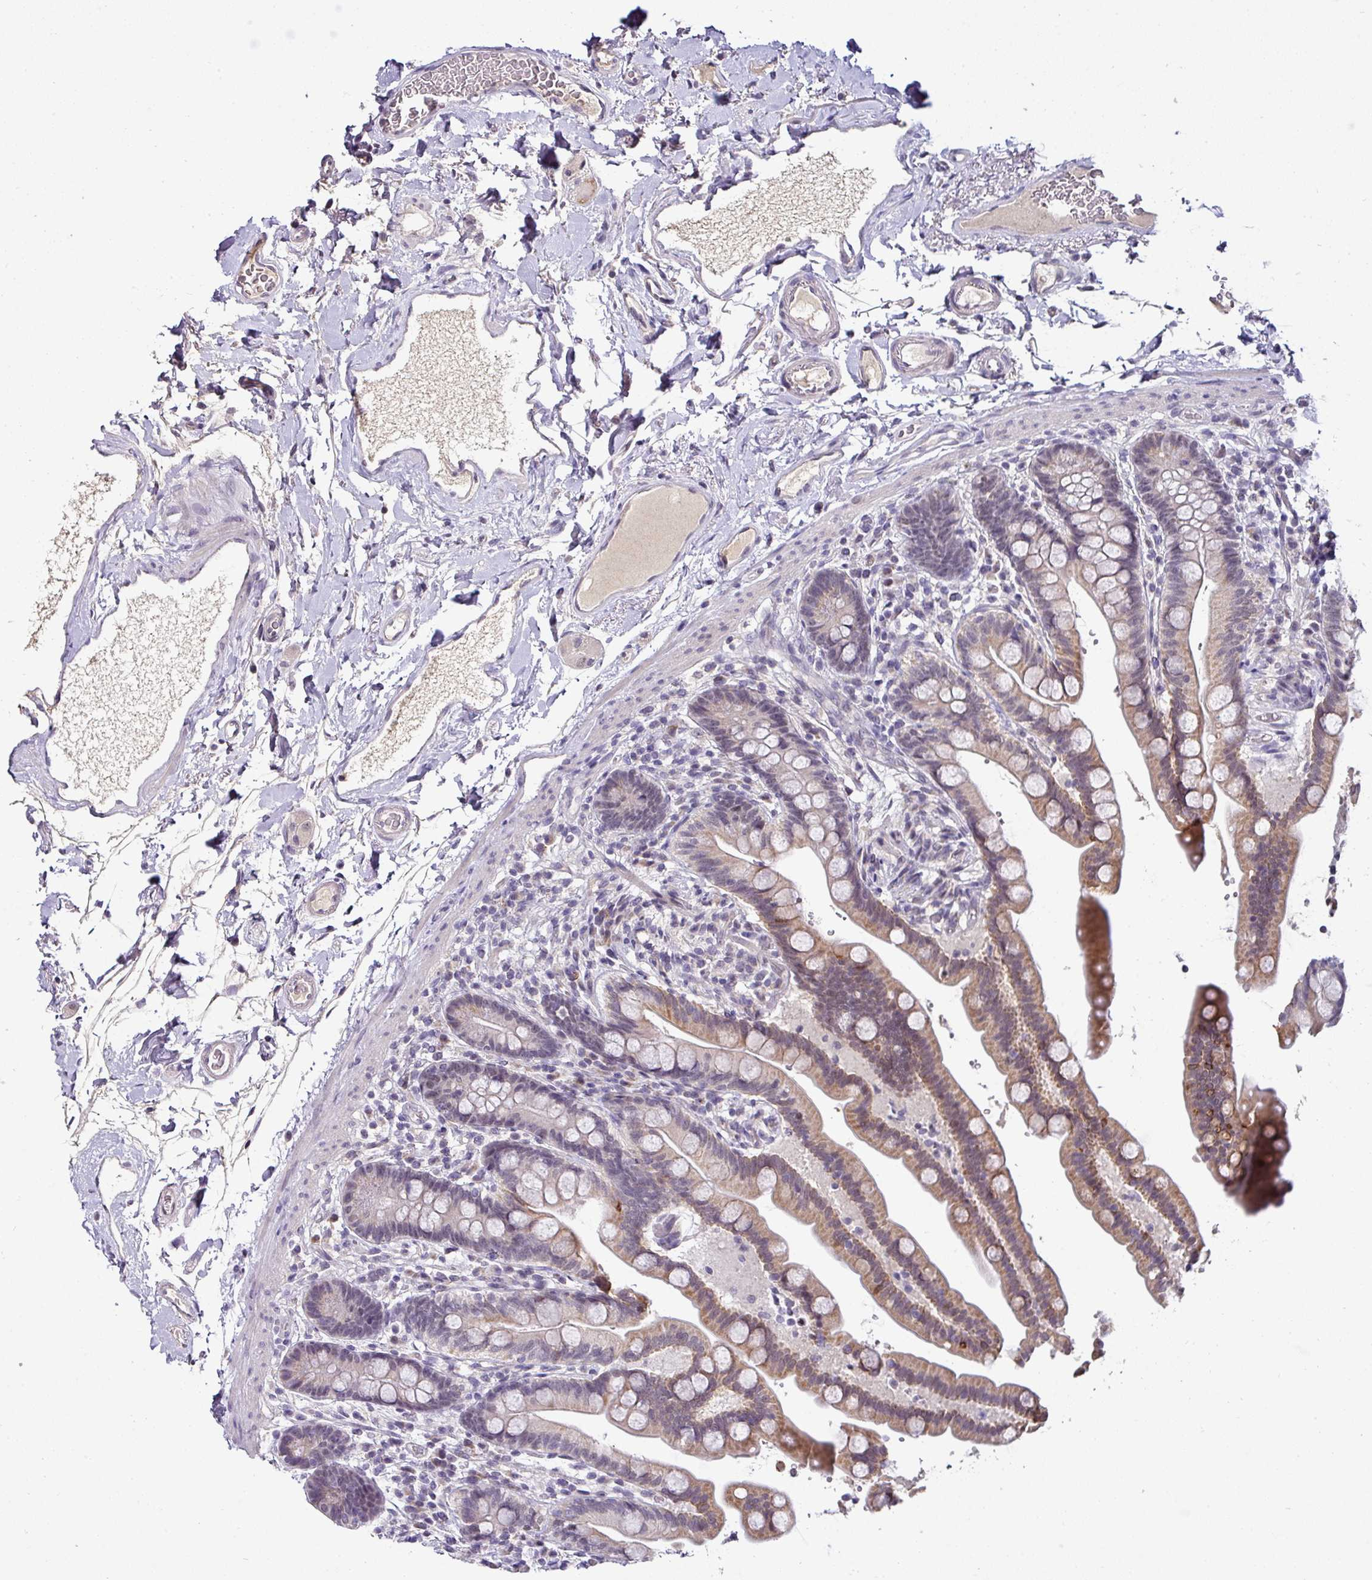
{"staining": {"intensity": "negative", "quantity": "none", "location": "none"}, "tissue": "colon", "cell_type": "Endothelial cells", "image_type": "normal", "snomed": [{"axis": "morphology", "description": "Normal tissue, NOS"}, {"axis": "topography", "description": "Smooth muscle"}, {"axis": "topography", "description": "Colon"}], "caption": "Immunohistochemical staining of normal human colon reveals no significant expression in endothelial cells.", "gene": "NAPSA", "patient": {"sex": "male", "age": 73}}